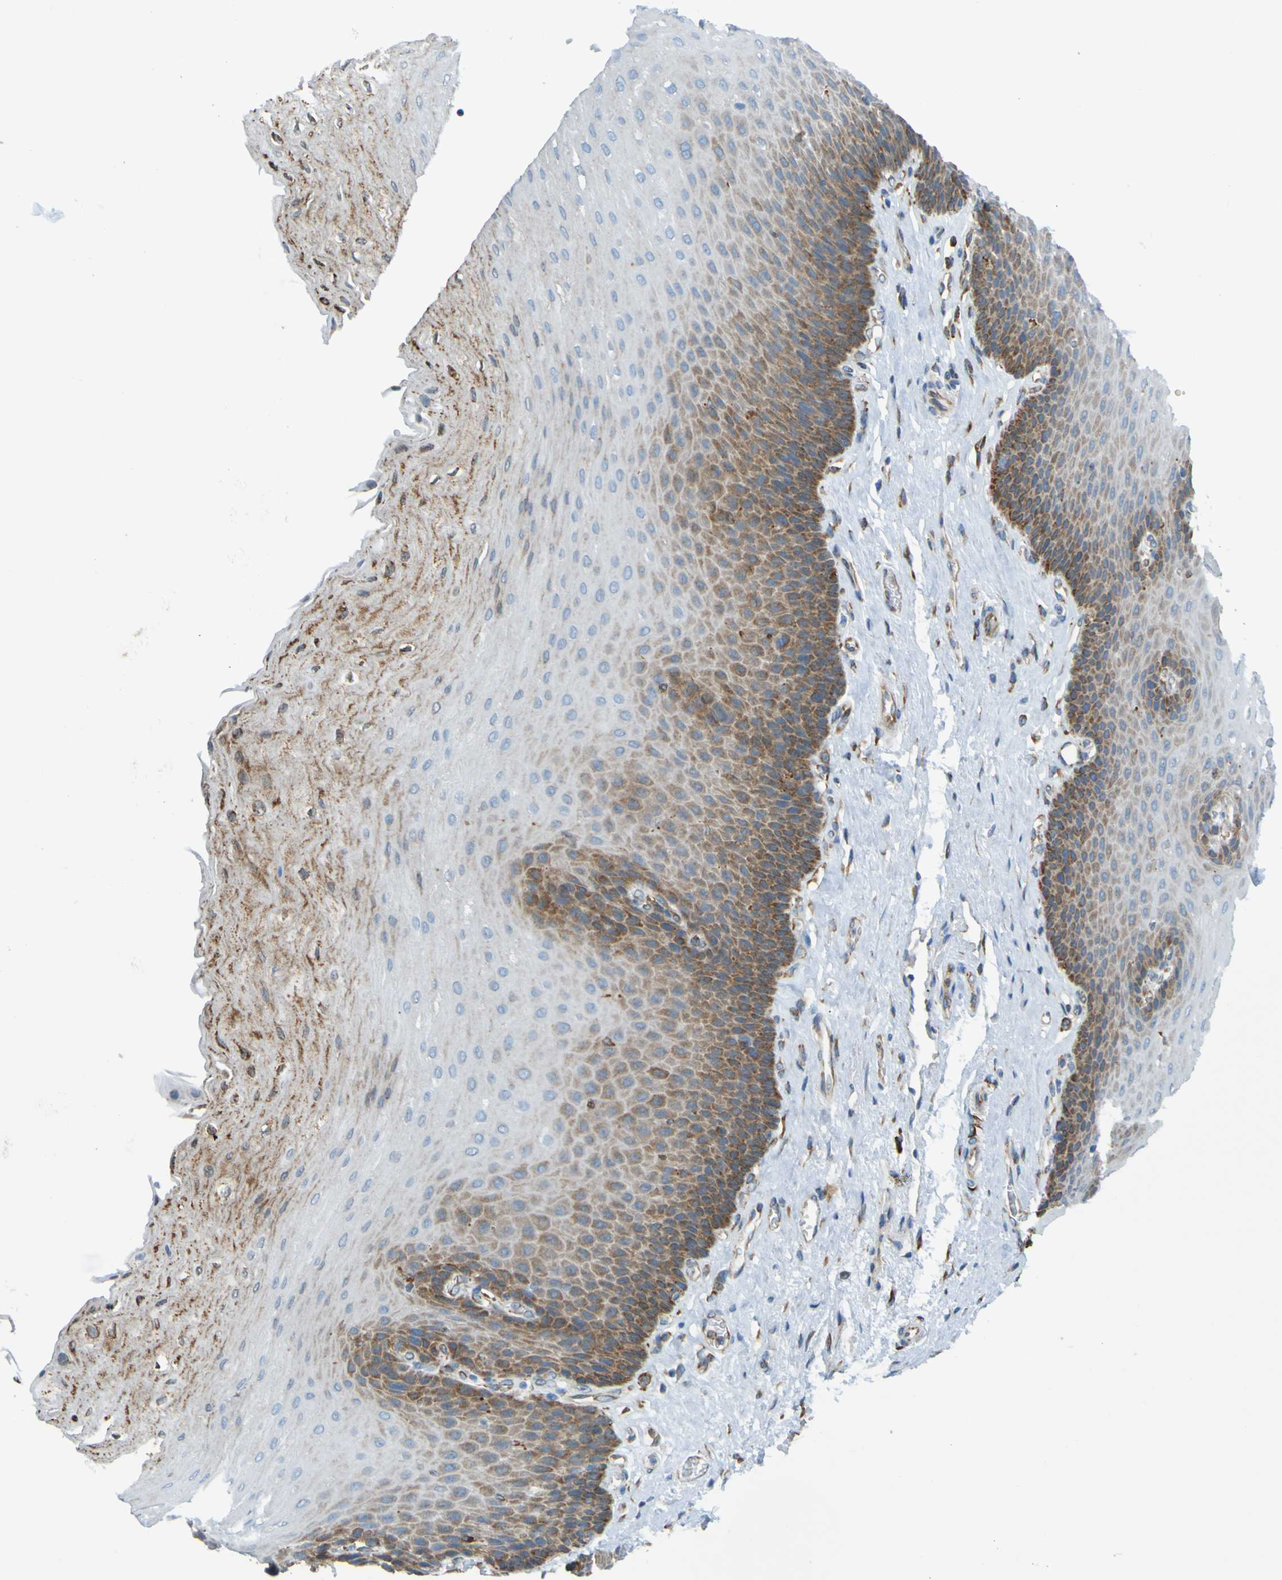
{"staining": {"intensity": "weak", "quantity": "25%-75%", "location": "cytoplasmic/membranous"}, "tissue": "esophagus", "cell_type": "Squamous epithelial cells", "image_type": "normal", "snomed": [{"axis": "morphology", "description": "Normal tissue, NOS"}, {"axis": "topography", "description": "Esophagus"}], "caption": "Esophagus stained with a brown dye shows weak cytoplasmic/membranous positive positivity in about 25%-75% of squamous epithelial cells.", "gene": "SSR1", "patient": {"sex": "female", "age": 72}}